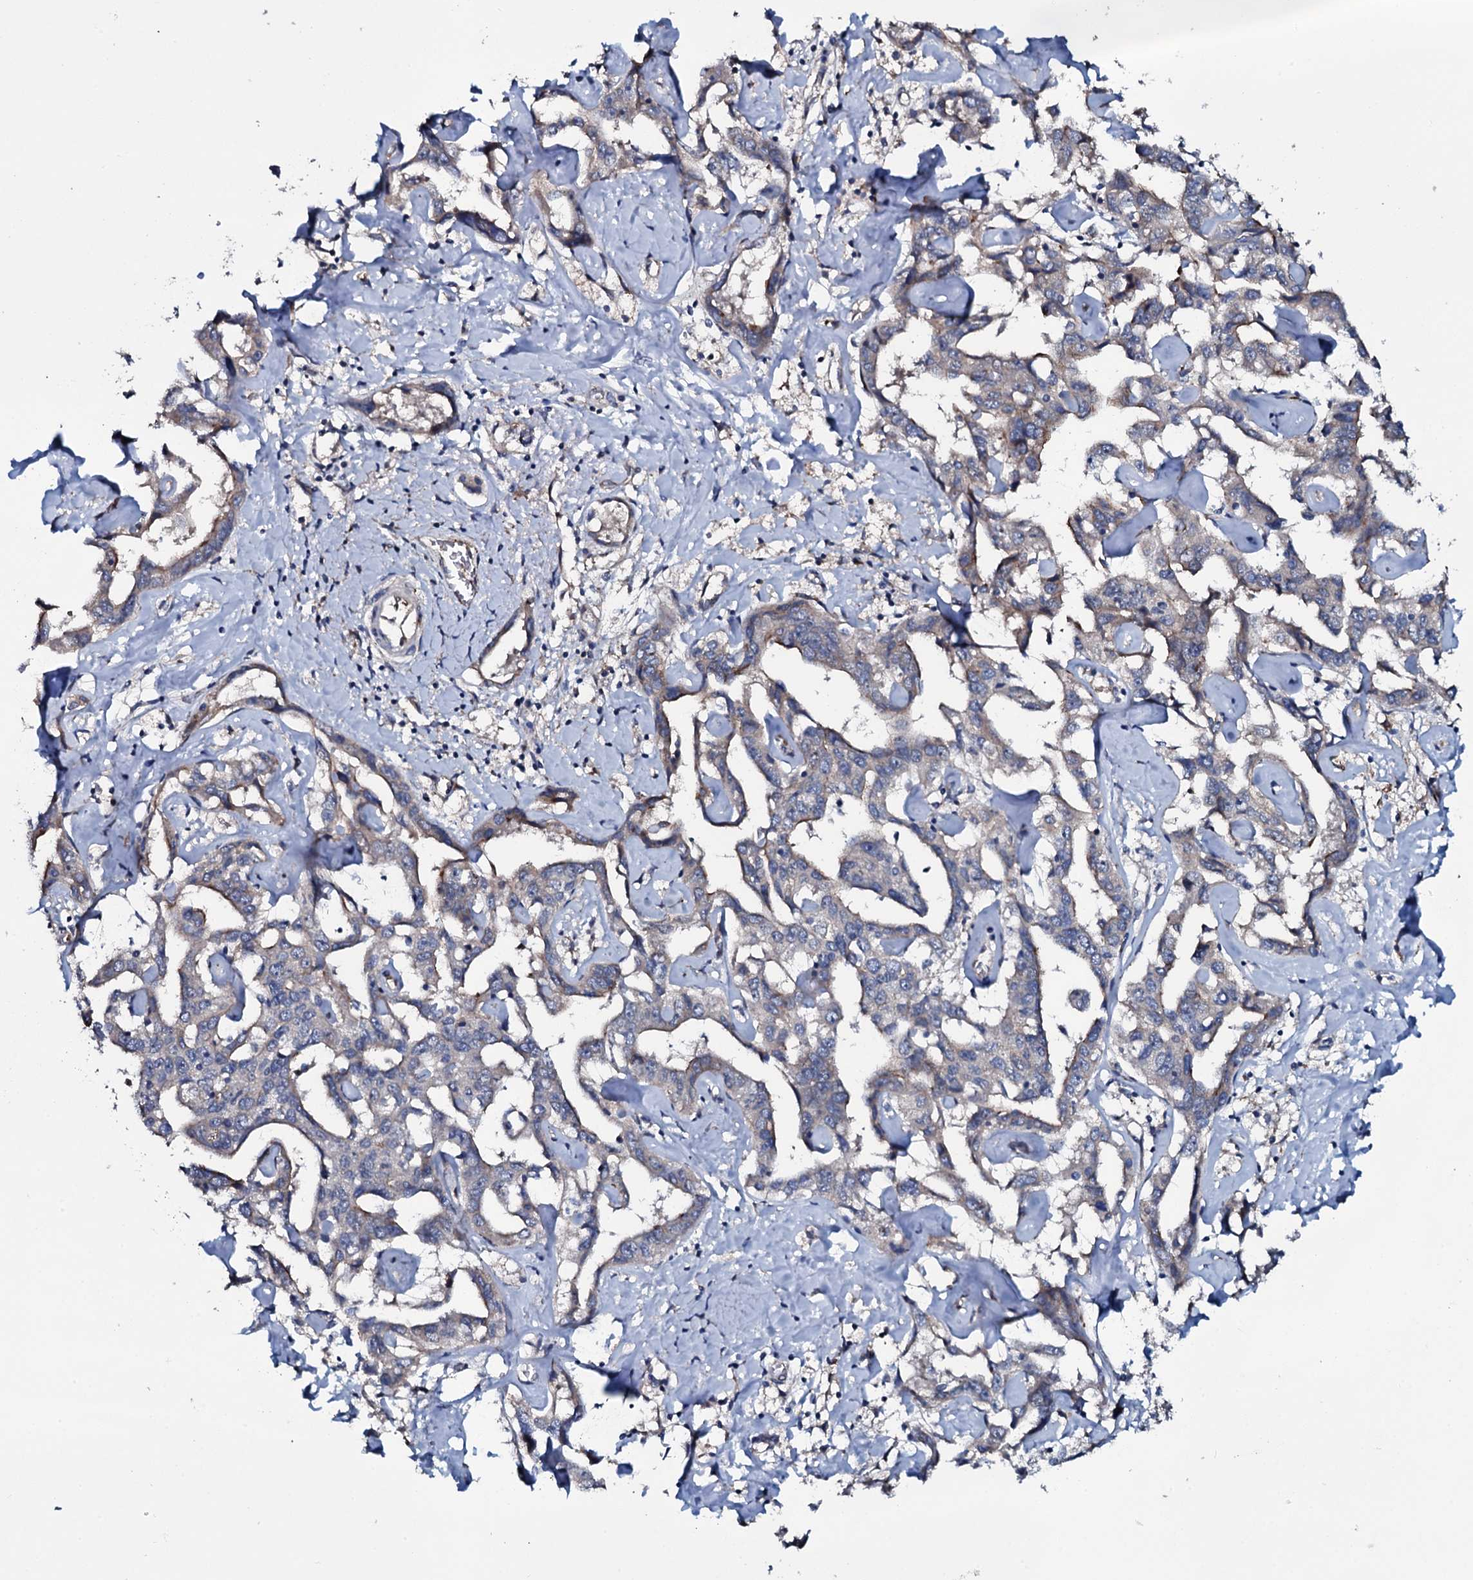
{"staining": {"intensity": "negative", "quantity": "none", "location": "none"}, "tissue": "liver cancer", "cell_type": "Tumor cells", "image_type": "cancer", "snomed": [{"axis": "morphology", "description": "Cholangiocarcinoma"}, {"axis": "topography", "description": "Liver"}], "caption": "A high-resolution histopathology image shows immunohistochemistry (IHC) staining of cholangiocarcinoma (liver), which displays no significant expression in tumor cells.", "gene": "IL12B", "patient": {"sex": "male", "age": 59}}